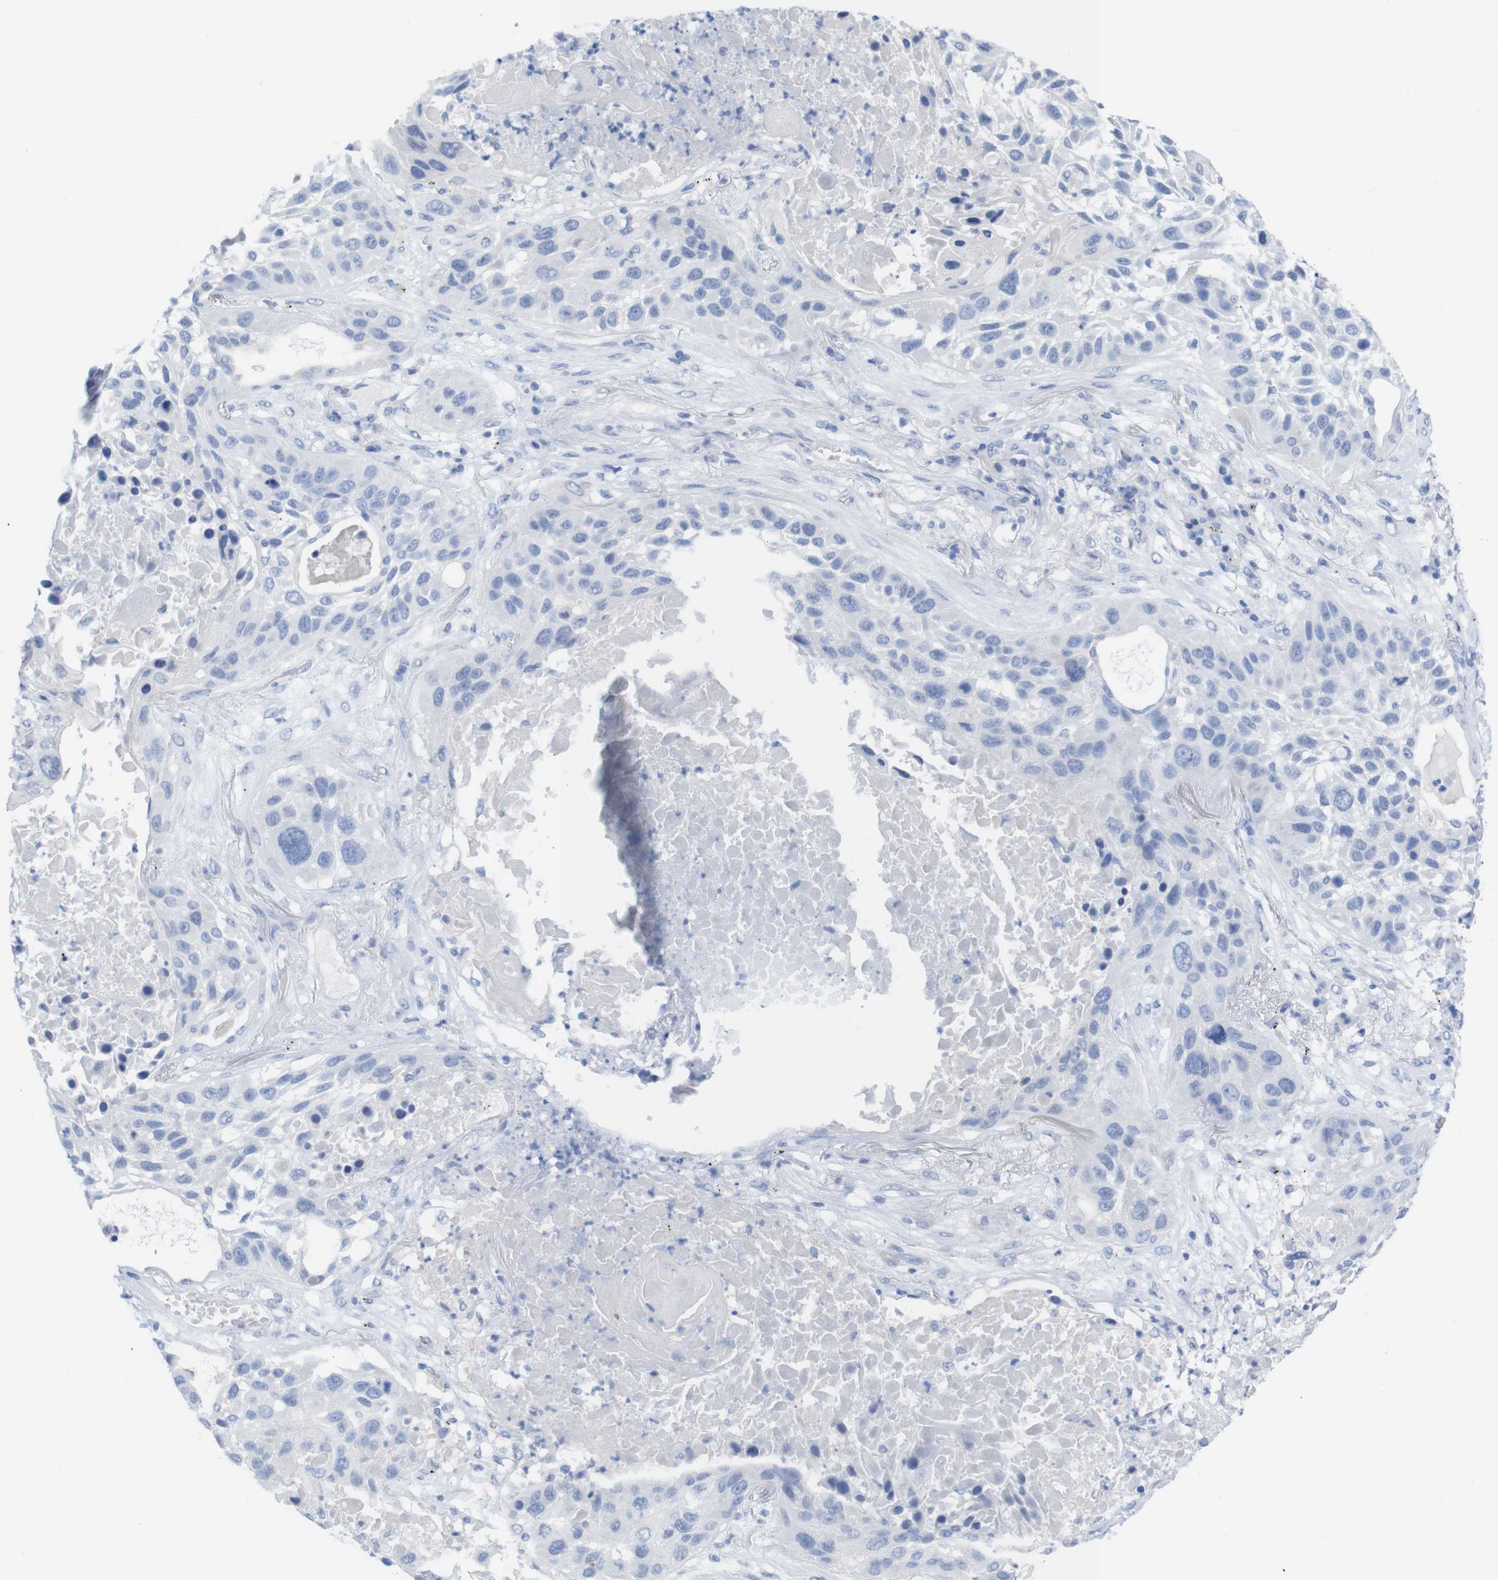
{"staining": {"intensity": "negative", "quantity": "none", "location": "none"}, "tissue": "lung cancer", "cell_type": "Tumor cells", "image_type": "cancer", "snomed": [{"axis": "morphology", "description": "Squamous cell carcinoma, NOS"}, {"axis": "topography", "description": "Lung"}], "caption": "Tumor cells show no significant protein positivity in lung squamous cell carcinoma. (DAB IHC with hematoxylin counter stain).", "gene": "PNMA1", "patient": {"sex": "male", "age": 57}}